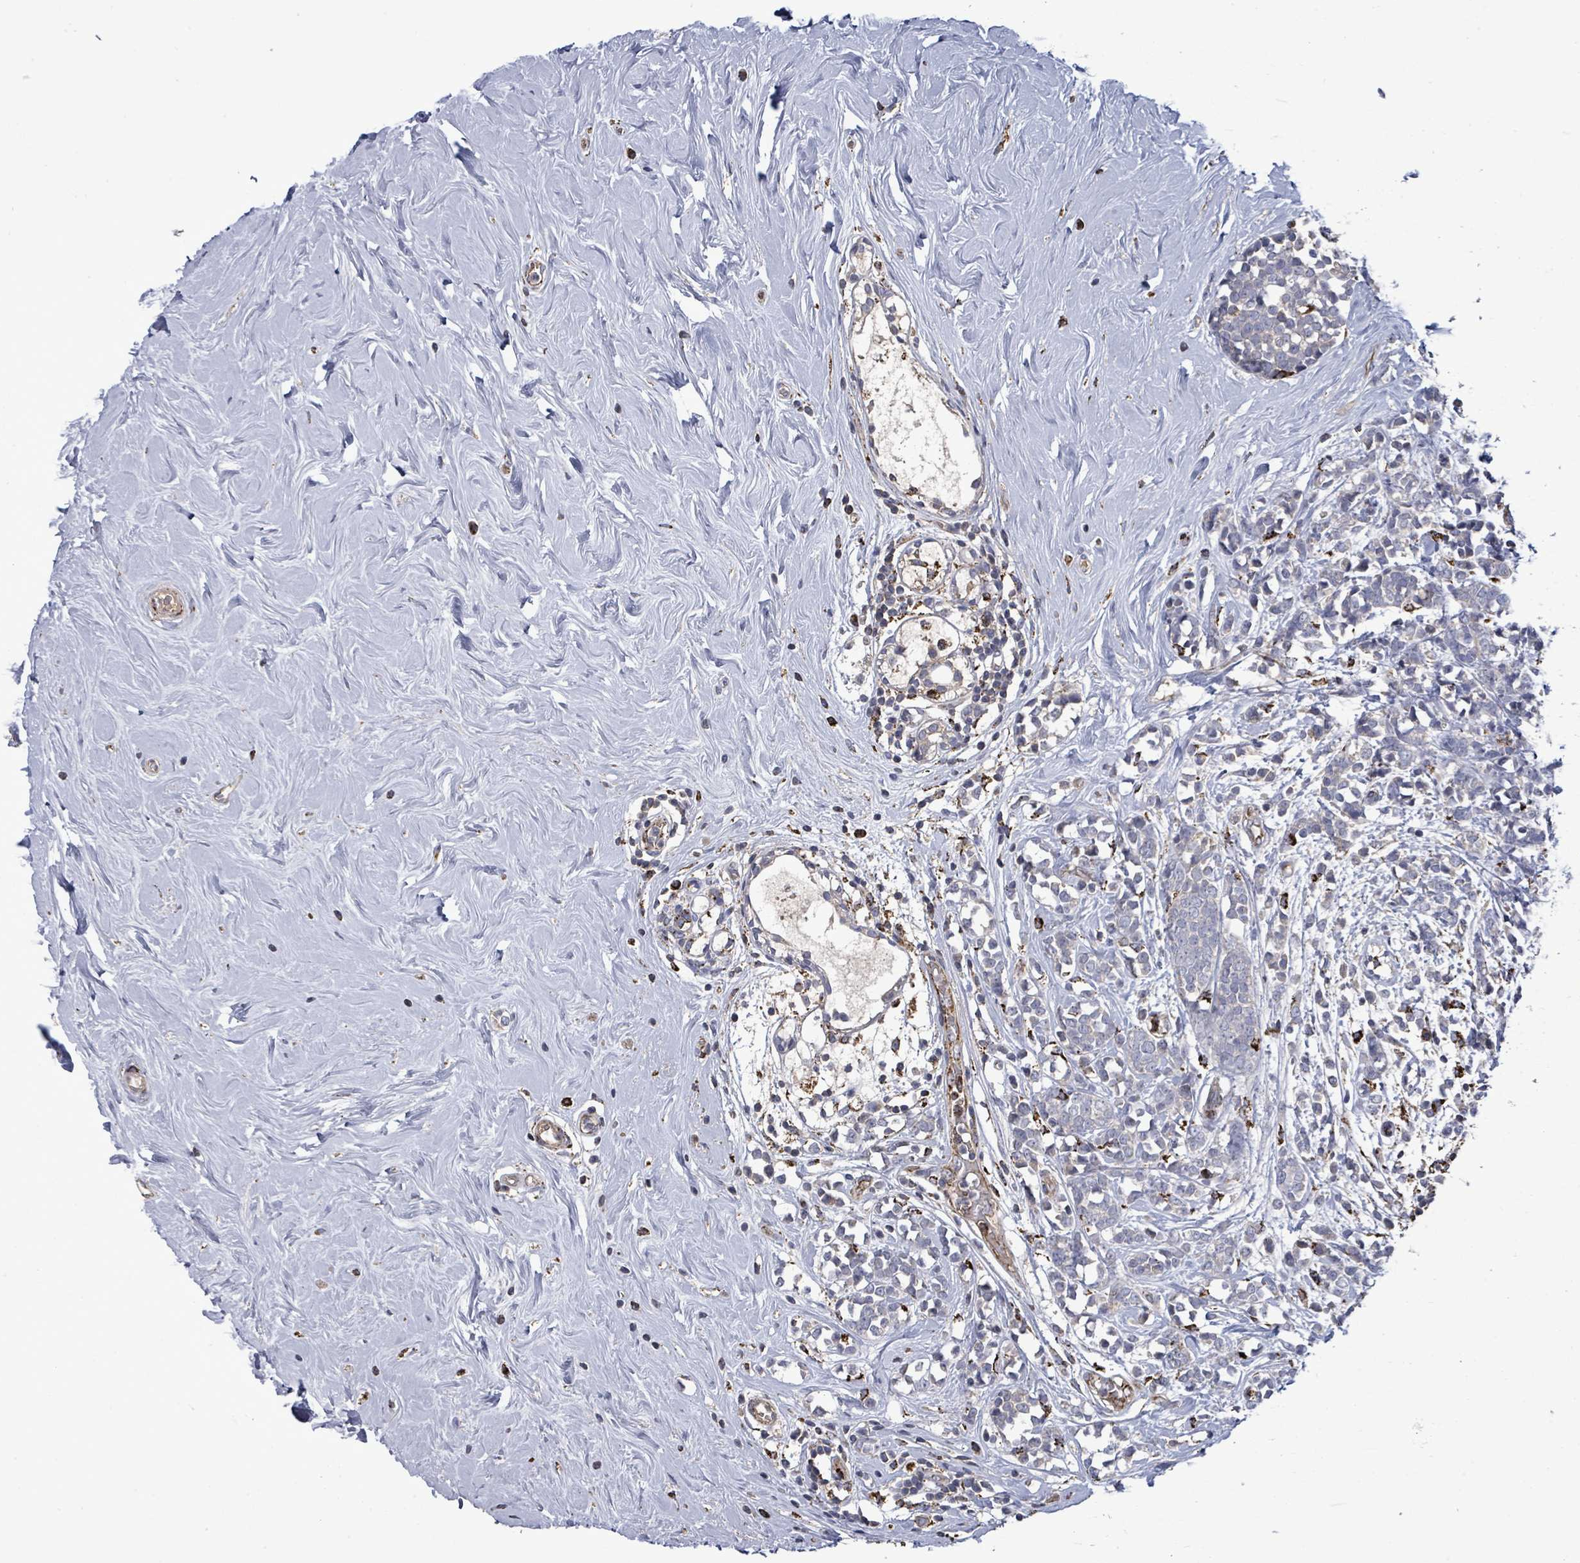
{"staining": {"intensity": "negative", "quantity": "none", "location": "none"}, "tissue": "breast cancer", "cell_type": "Tumor cells", "image_type": "cancer", "snomed": [{"axis": "morphology", "description": "Lobular carcinoma"}, {"axis": "topography", "description": "Breast"}], "caption": "A photomicrograph of breast cancer (lobular carcinoma) stained for a protein demonstrates no brown staining in tumor cells.", "gene": "MTMR12", "patient": {"sex": "female", "age": 58}}